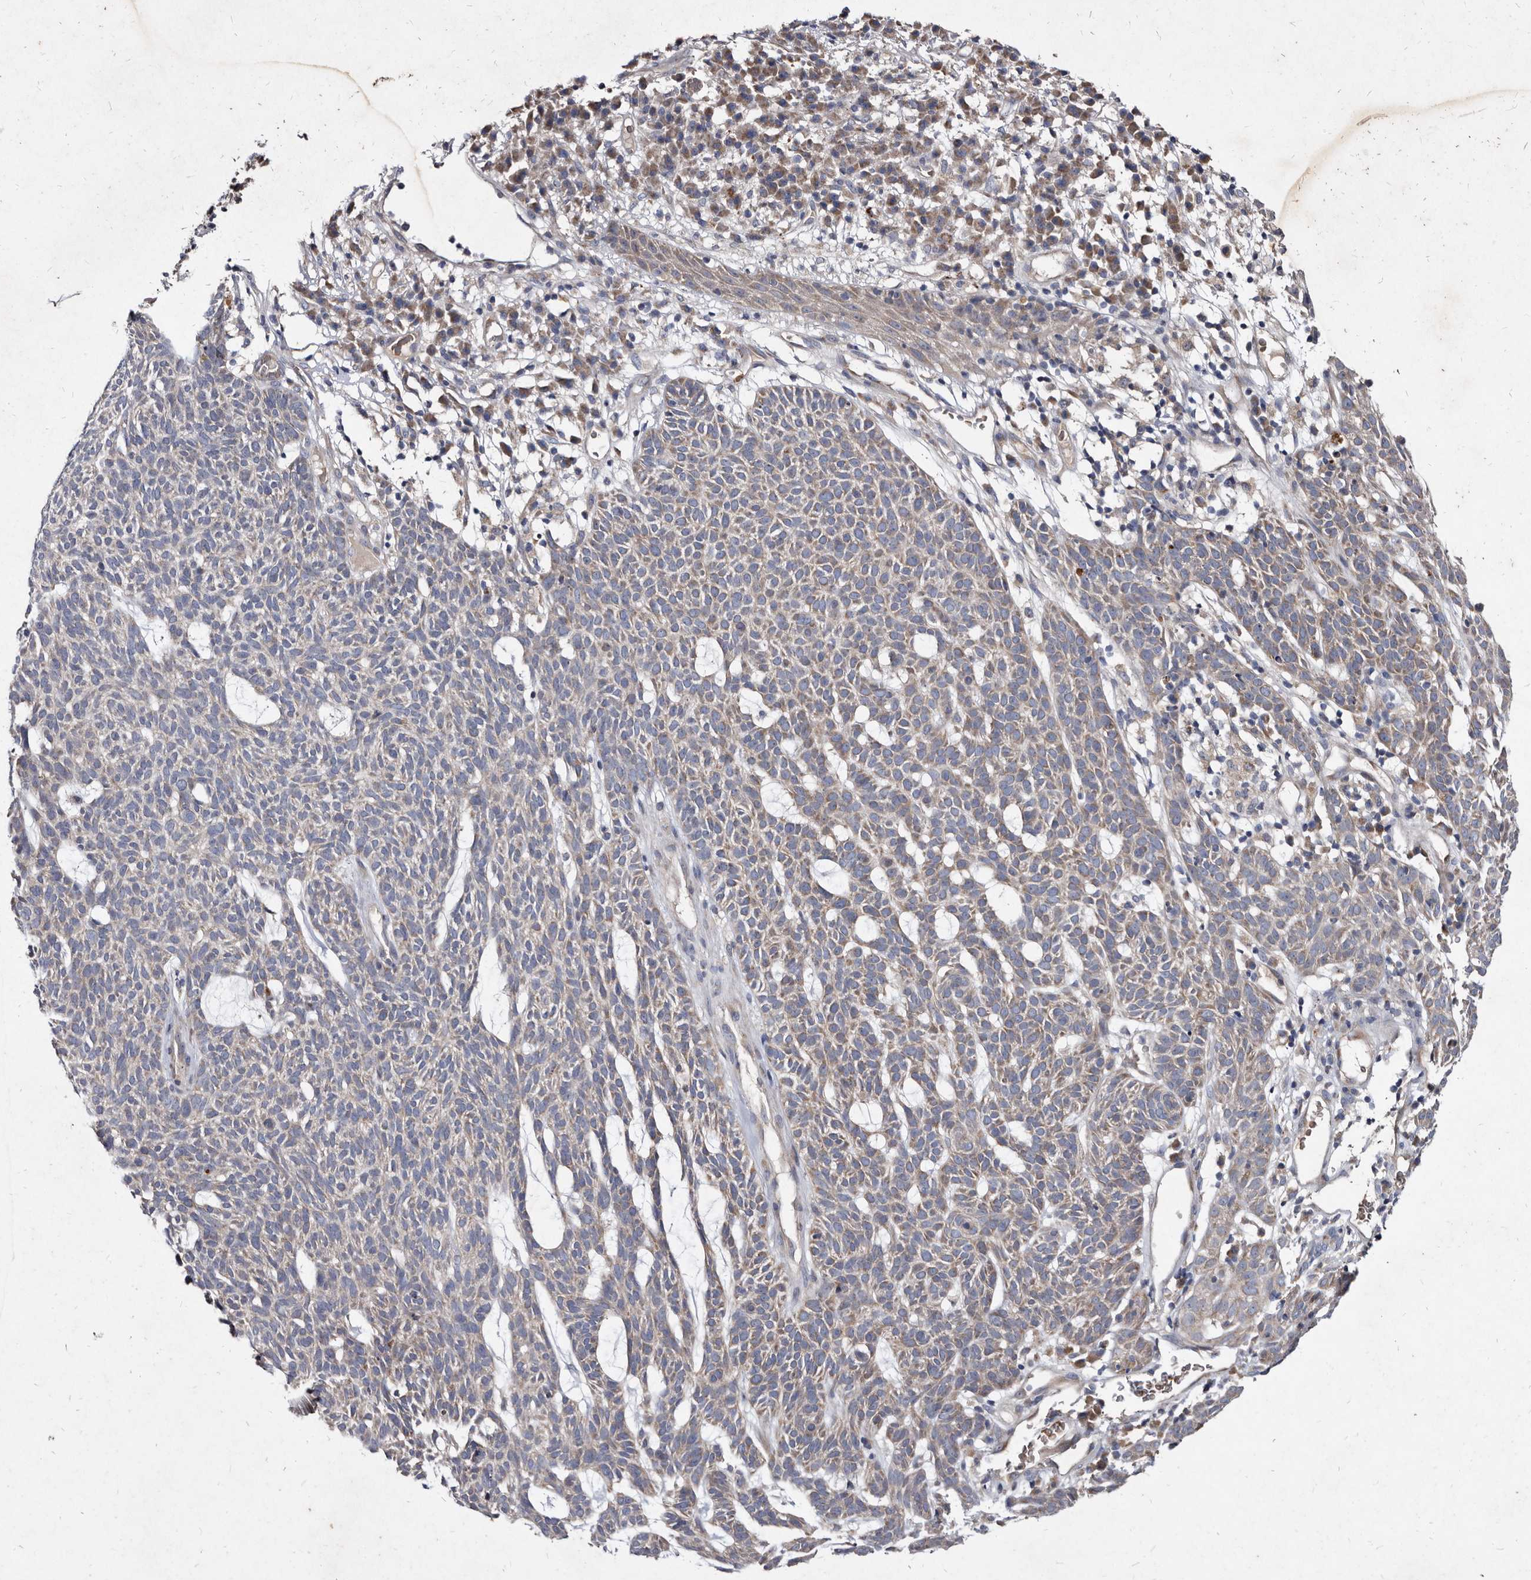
{"staining": {"intensity": "weak", "quantity": "<25%", "location": "cytoplasmic/membranous"}, "tissue": "skin cancer", "cell_type": "Tumor cells", "image_type": "cancer", "snomed": [{"axis": "morphology", "description": "Squamous cell carcinoma, NOS"}, {"axis": "topography", "description": "Skin"}], "caption": "Protein analysis of squamous cell carcinoma (skin) demonstrates no significant positivity in tumor cells.", "gene": "YPEL3", "patient": {"sex": "female", "age": 90}}